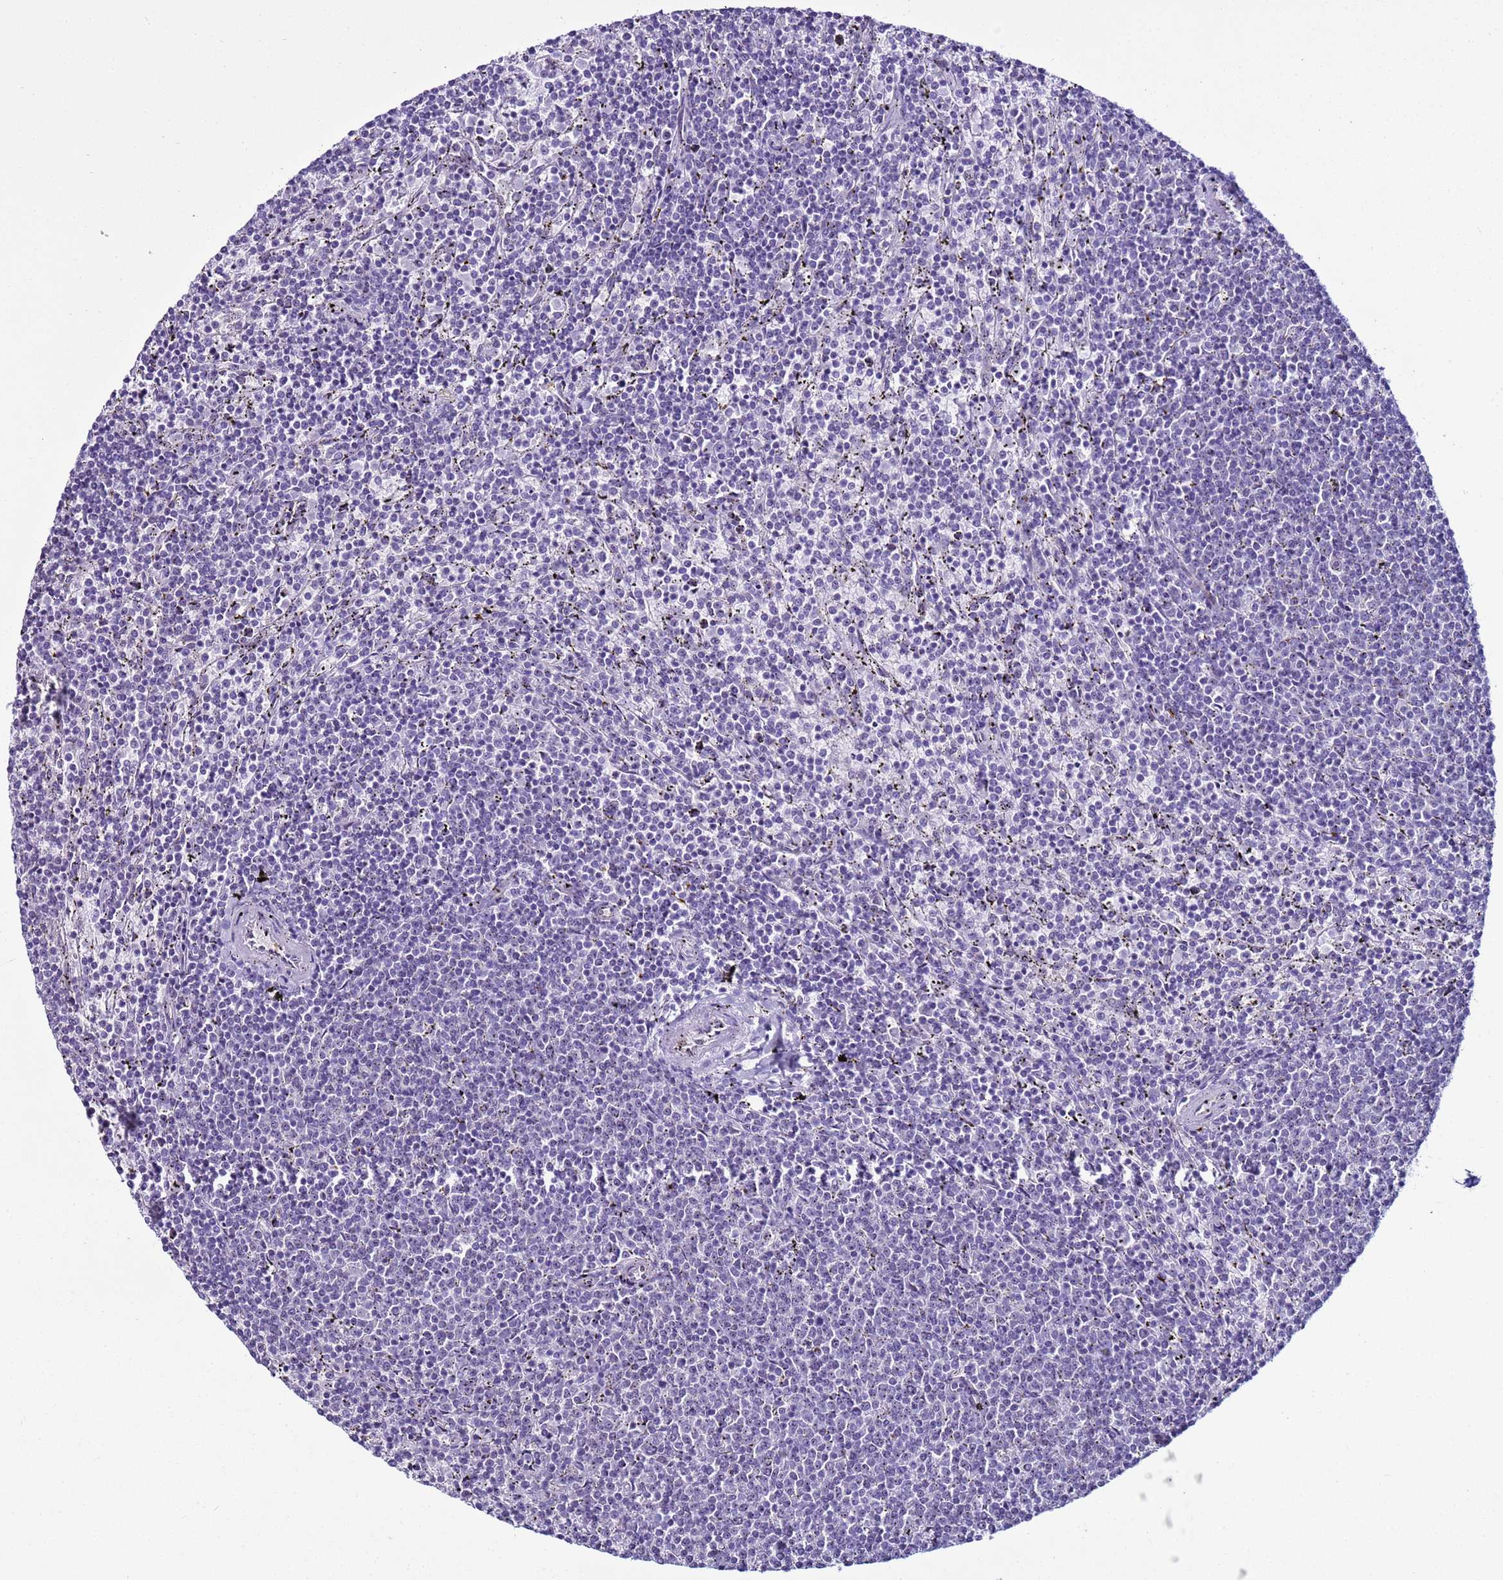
{"staining": {"intensity": "negative", "quantity": "none", "location": "none"}, "tissue": "lymphoma", "cell_type": "Tumor cells", "image_type": "cancer", "snomed": [{"axis": "morphology", "description": "Malignant lymphoma, non-Hodgkin's type, Low grade"}, {"axis": "topography", "description": "Spleen"}], "caption": "High power microscopy histopathology image of an immunohistochemistry (IHC) histopathology image of lymphoma, revealing no significant positivity in tumor cells.", "gene": "LRRC10B", "patient": {"sex": "female", "age": 50}}